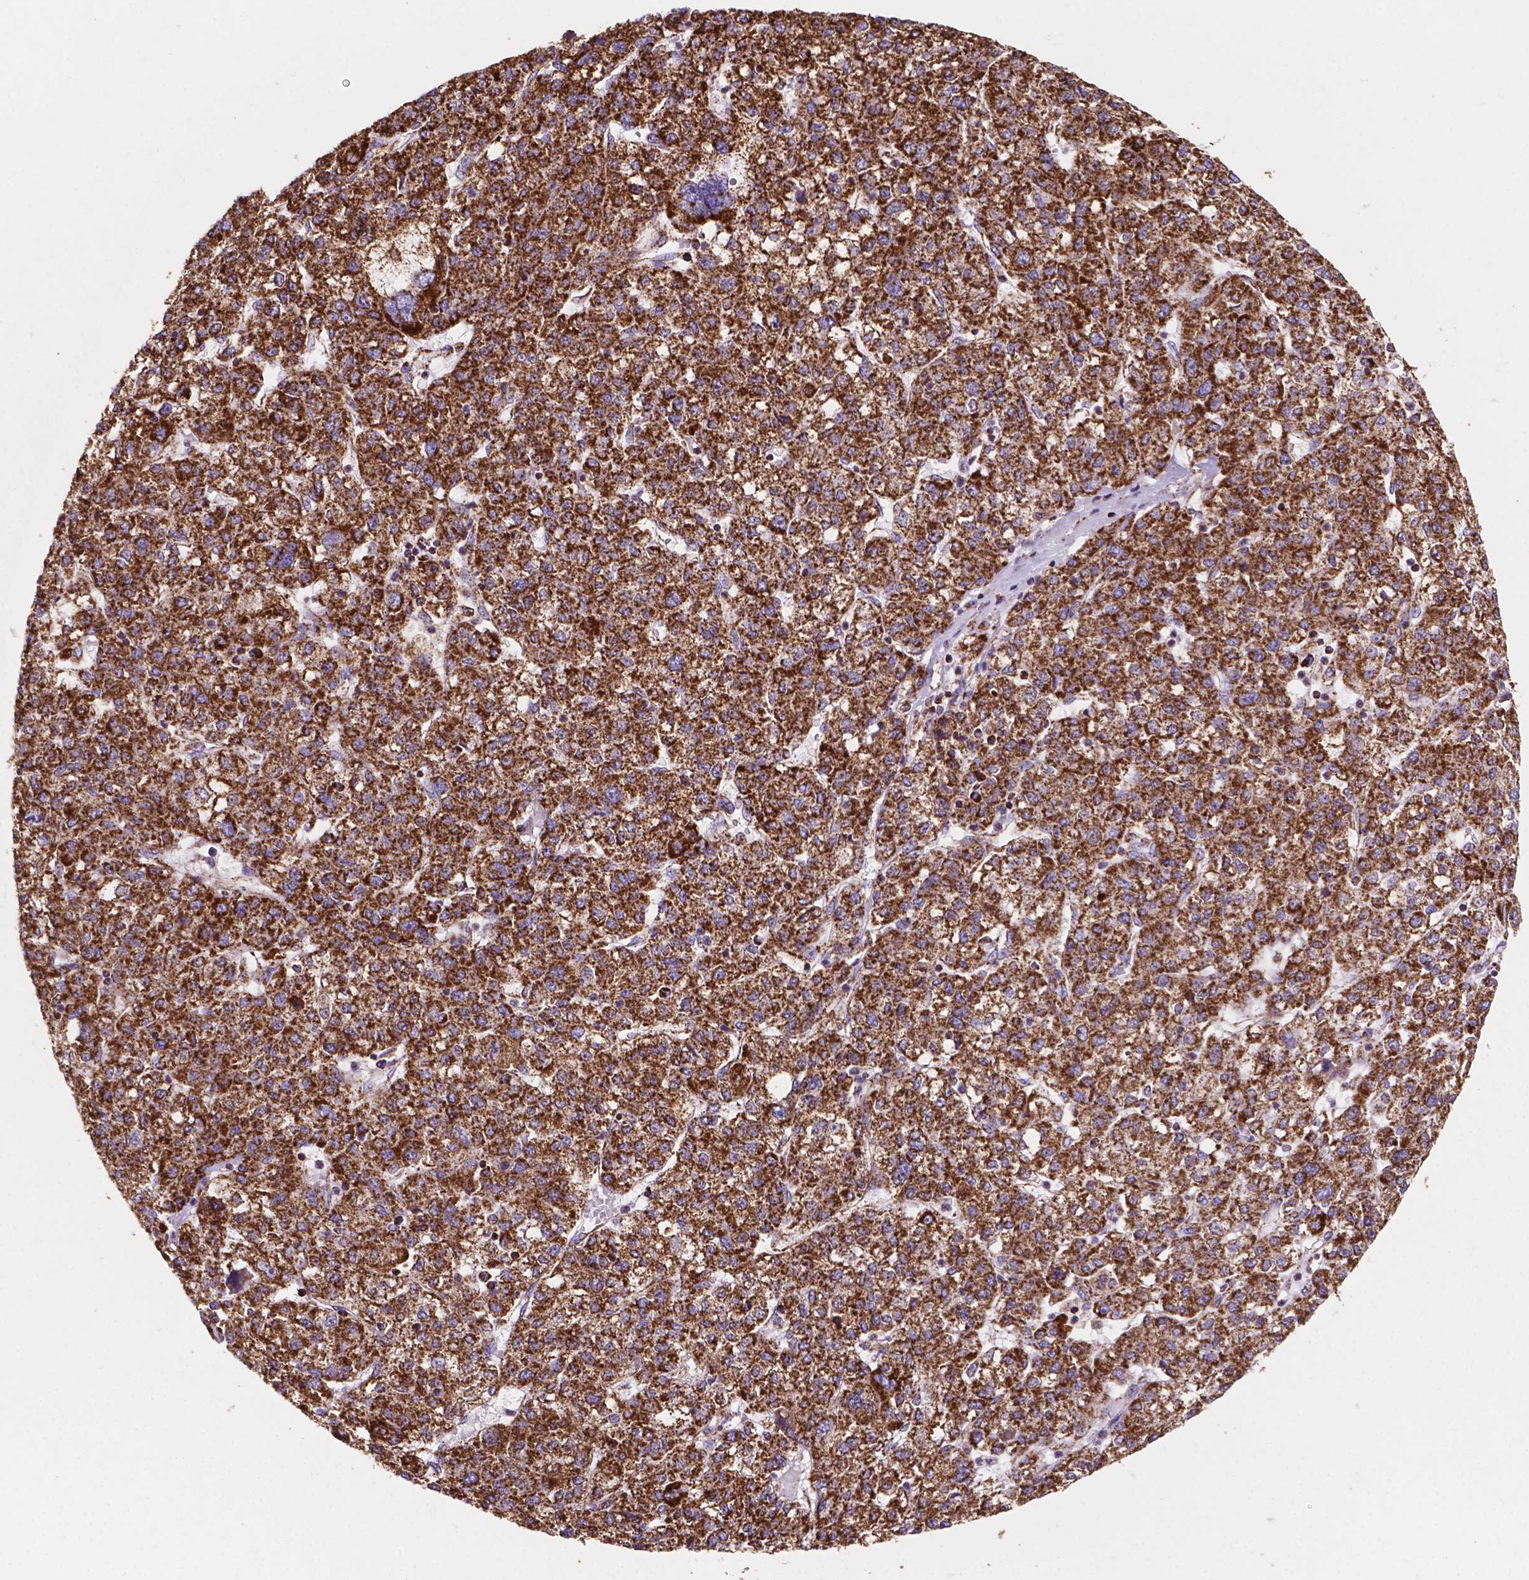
{"staining": {"intensity": "strong", "quantity": ">75%", "location": "cytoplasmic/membranous"}, "tissue": "liver cancer", "cell_type": "Tumor cells", "image_type": "cancer", "snomed": [{"axis": "morphology", "description": "Carcinoma, Hepatocellular, NOS"}, {"axis": "topography", "description": "Liver"}], "caption": "Tumor cells reveal strong cytoplasmic/membranous expression in approximately >75% of cells in liver cancer. (Brightfield microscopy of DAB IHC at high magnification).", "gene": "HSPD1", "patient": {"sex": "male", "age": 56}}